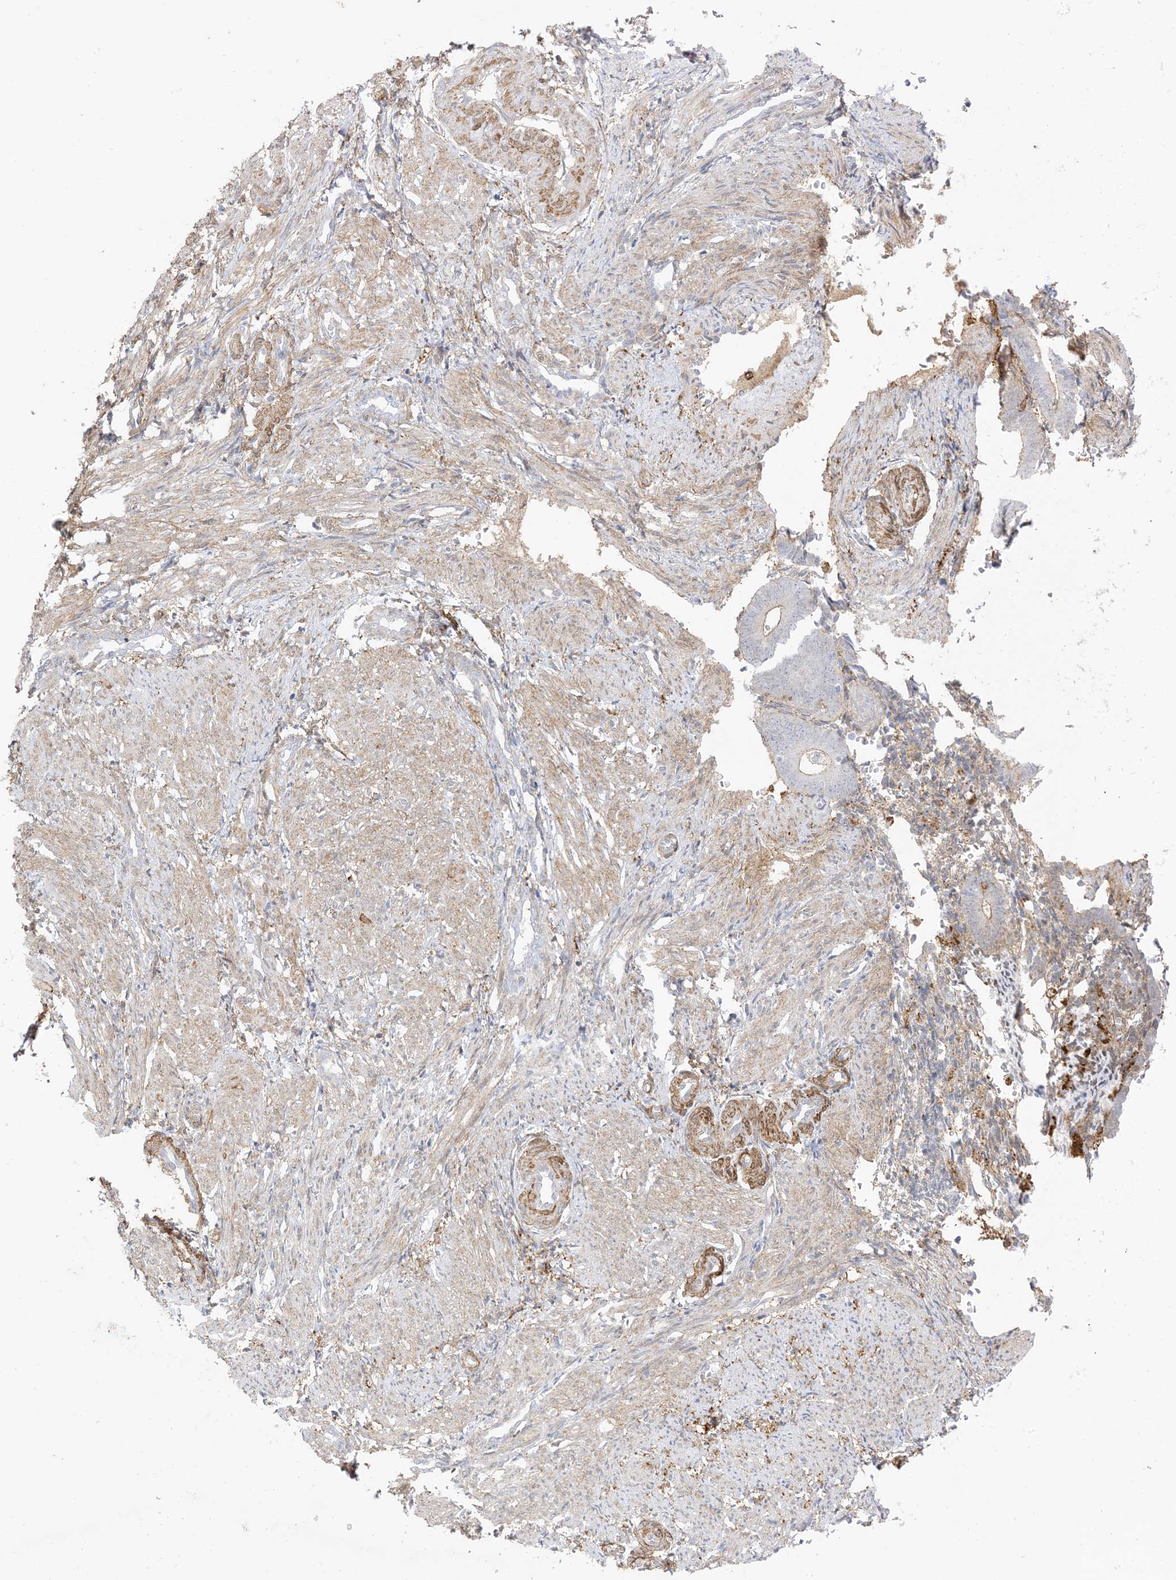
{"staining": {"intensity": "weak", "quantity": ">75%", "location": "cytoplasmic/membranous"}, "tissue": "smooth muscle", "cell_type": "Smooth muscle cells", "image_type": "normal", "snomed": [{"axis": "morphology", "description": "Normal tissue, NOS"}, {"axis": "topography", "description": "Endometrium"}], "caption": "Smooth muscle was stained to show a protein in brown. There is low levels of weak cytoplasmic/membranous expression in approximately >75% of smooth muscle cells. (brown staining indicates protein expression, while blue staining denotes nuclei).", "gene": "GSN", "patient": {"sex": "female", "age": 33}}